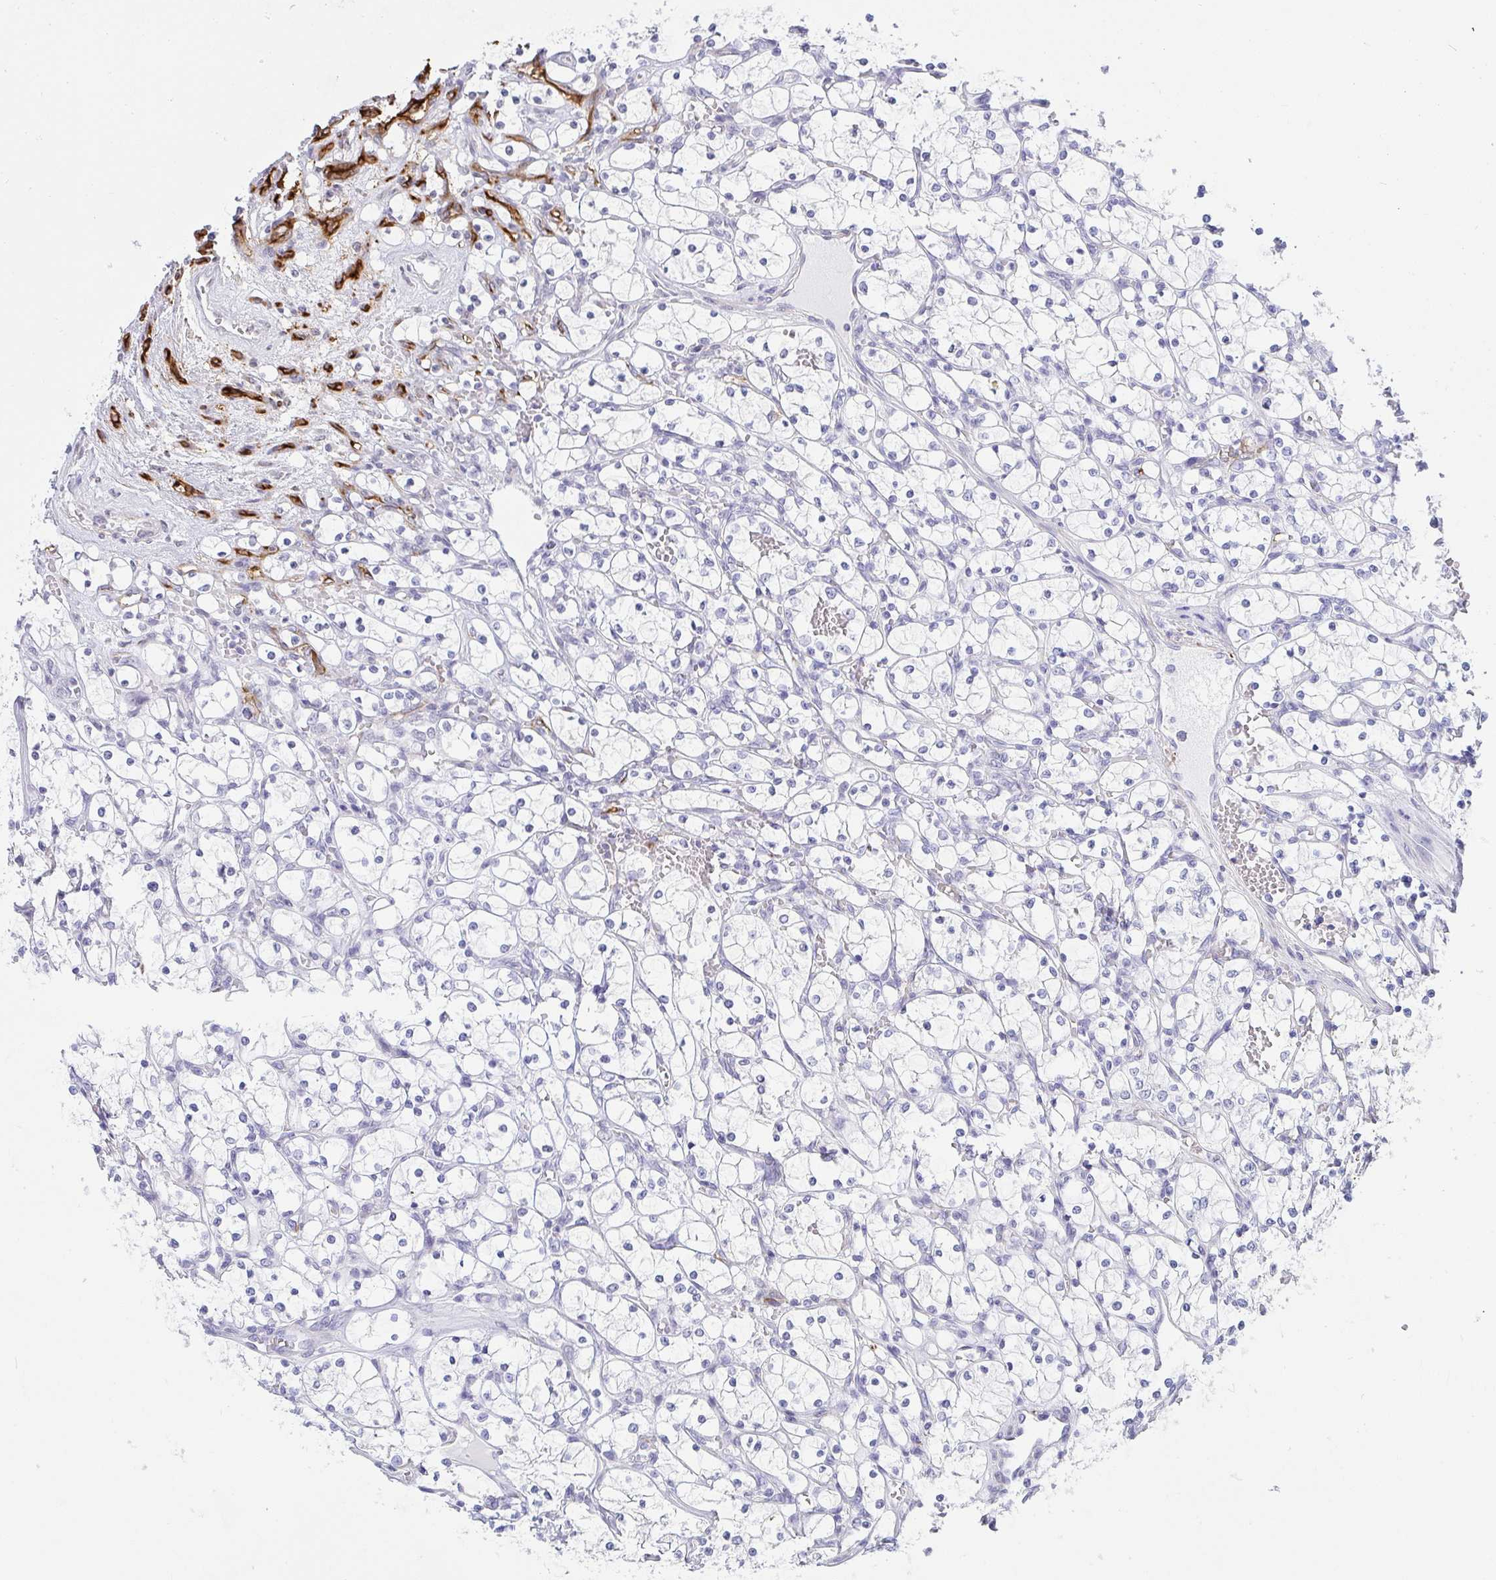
{"staining": {"intensity": "negative", "quantity": "none", "location": "none"}, "tissue": "renal cancer", "cell_type": "Tumor cells", "image_type": "cancer", "snomed": [{"axis": "morphology", "description": "Adenocarcinoma, NOS"}, {"axis": "topography", "description": "Kidney"}], "caption": "Immunohistochemical staining of renal adenocarcinoma demonstrates no significant expression in tumor cells.", "gene": "PRND", "patient": {"sex": "female", "age": 69}}